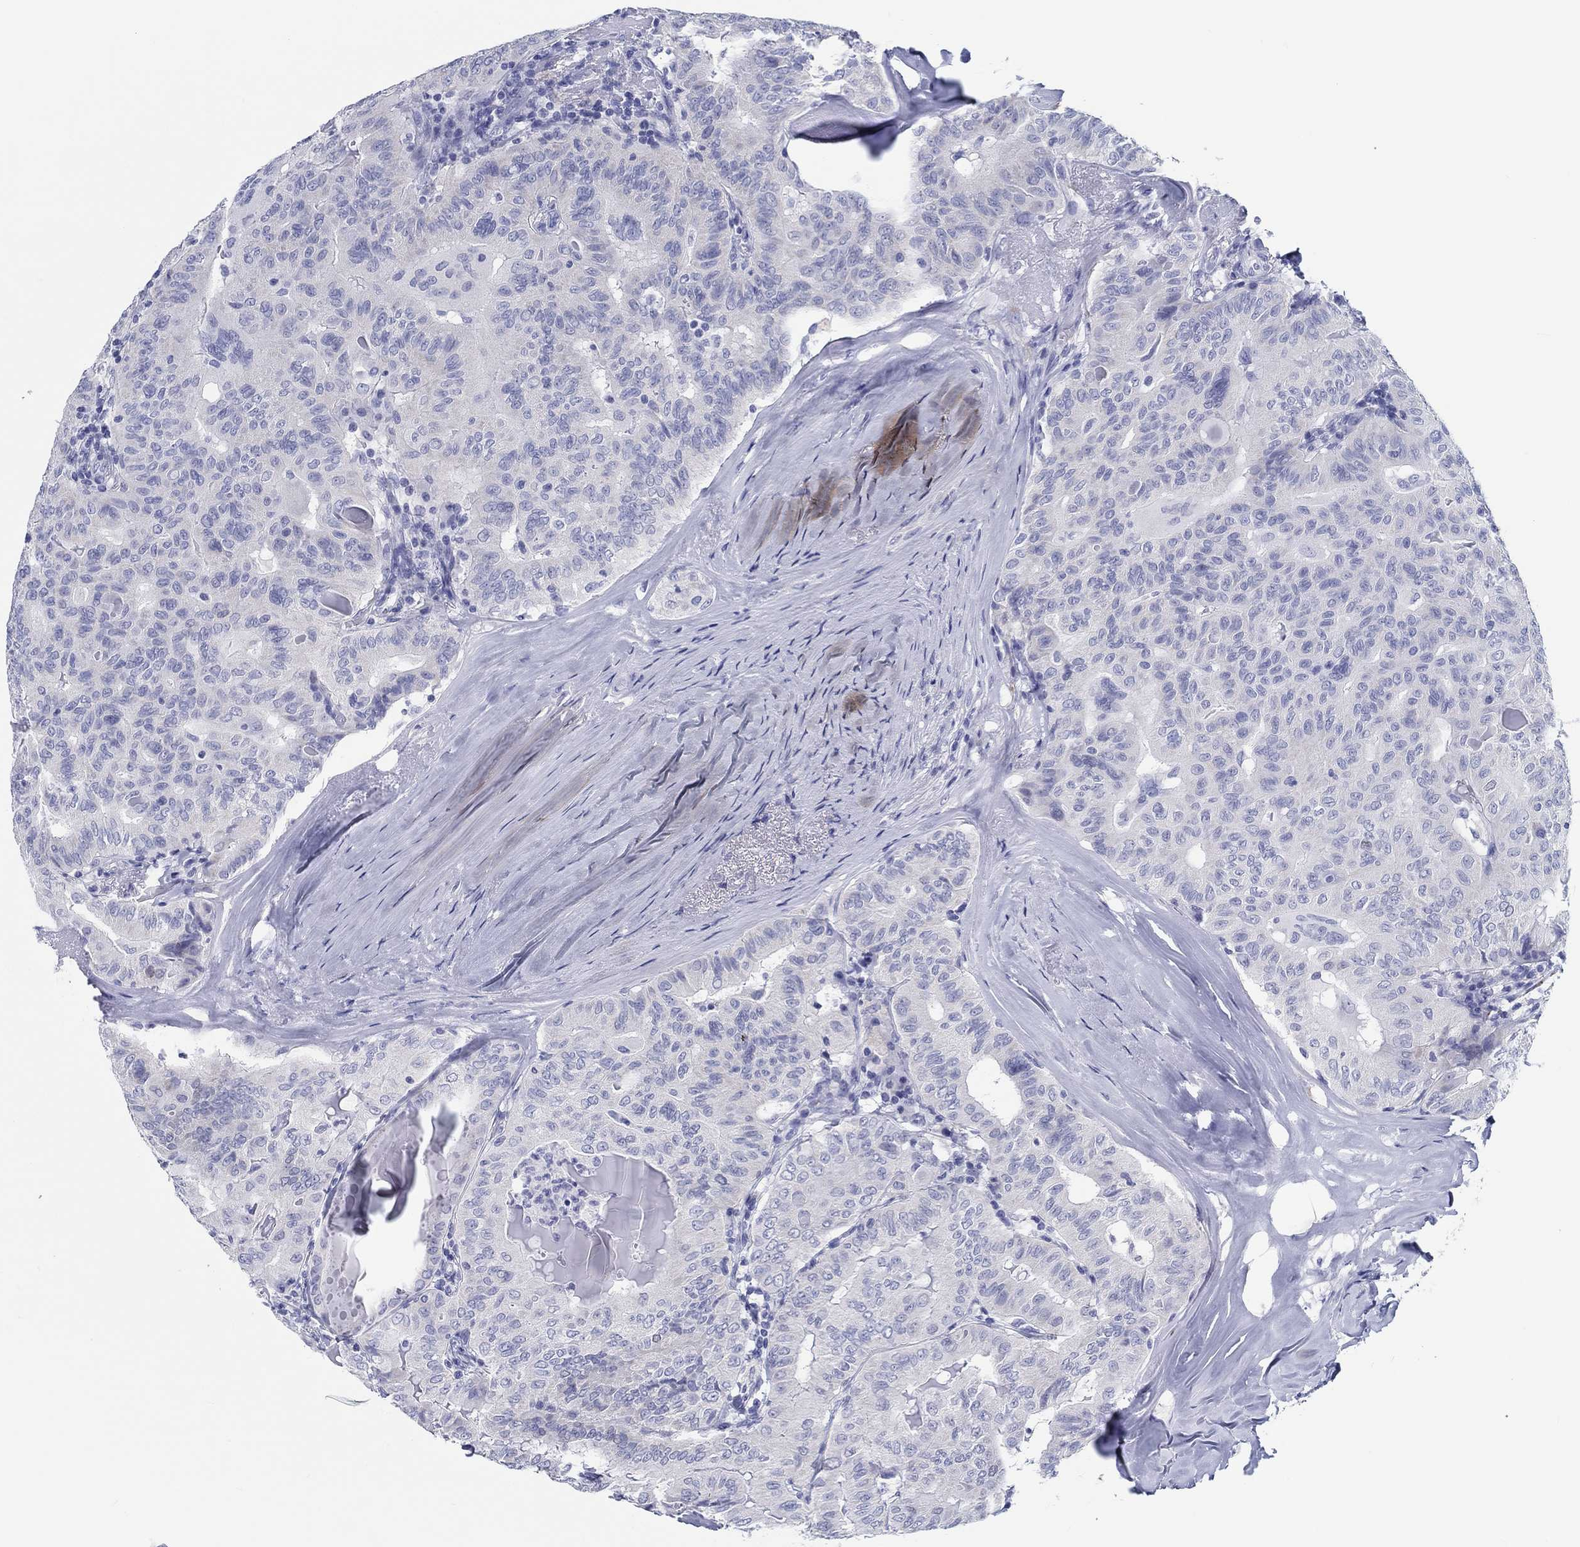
{"staining": {"intensity": "negative", "quantity": "none", "location": "none"}, "tissue": "thyroid cancer", "cell_type": "Tumor cells", "image_type": "cancer", "snomed": [{"axis": "morphology", "description": "Papillary adenocarcinoma, NOS"}, {"axis": "topography", "description": "Thyroid gland"}], "caption": "Immunohistochemistry histopathology image of thyroid papillary adenocarcinoma stained for a protein (brown), which shows no staining in tumor cells.", "gene": "H1-1", "patient": {"sex": "female", "age": 68}}